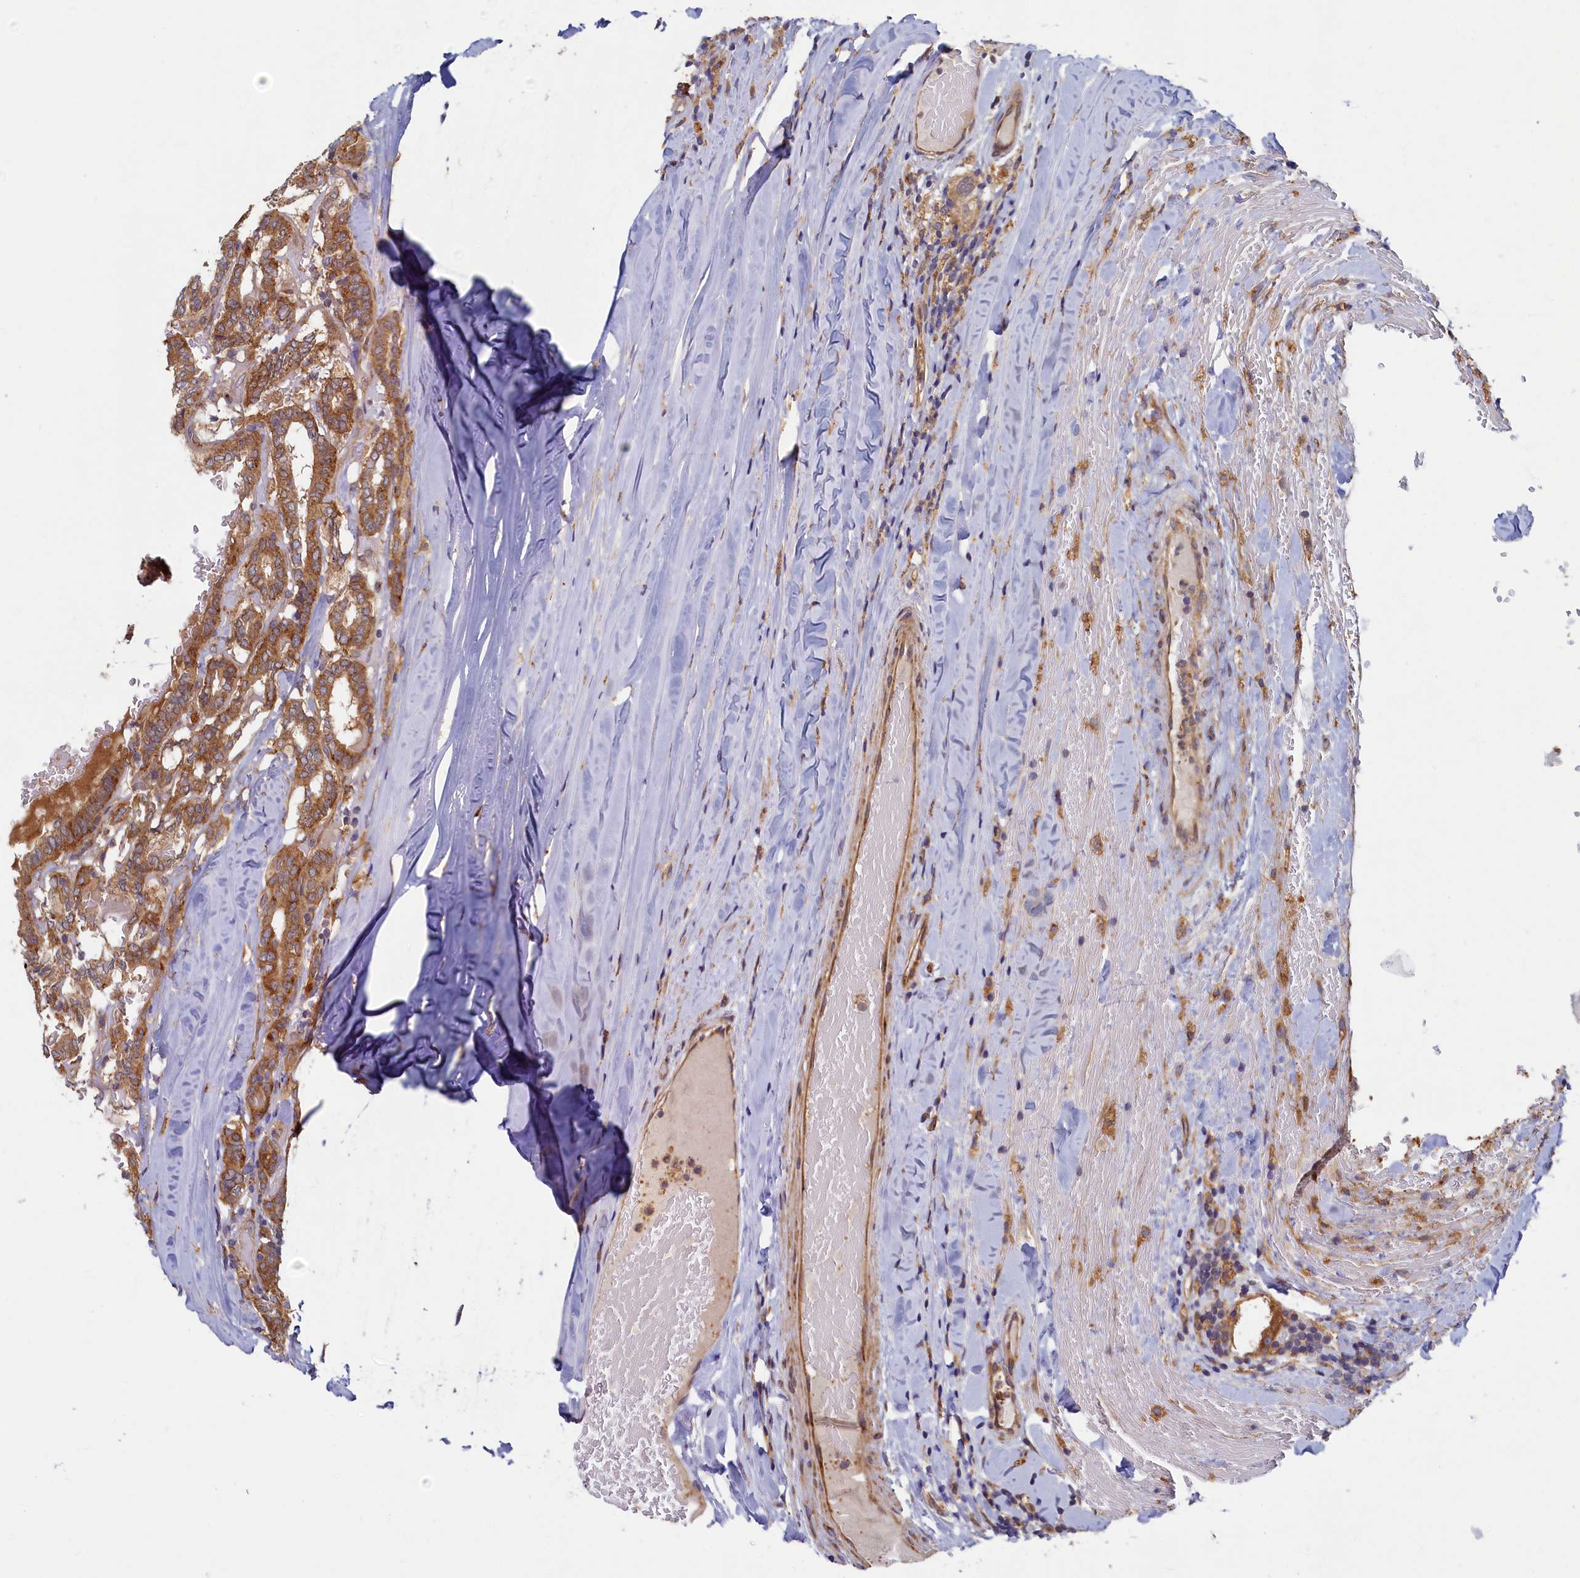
{"staining": {"intensity": "moderate", "quantity": ">75%", "location": "cytoplasmic/membranous"}, "tissue": "thyroid cancer", "cell_type": "Tumor cells", "image_type": "cancer", "snomed": [{"axis": "morphology", "description": "Papillary adenocarcinoma, NOS"}, {"axis": "topography", "description": "Thyroid gland"}], "caption": "Moderate cytoplasmic/membranous staining is appreciated in about >75% of tumor cells in thyroid cancer.", "gene": "STX12", "patient": {"sex": "female", "age": 72}}